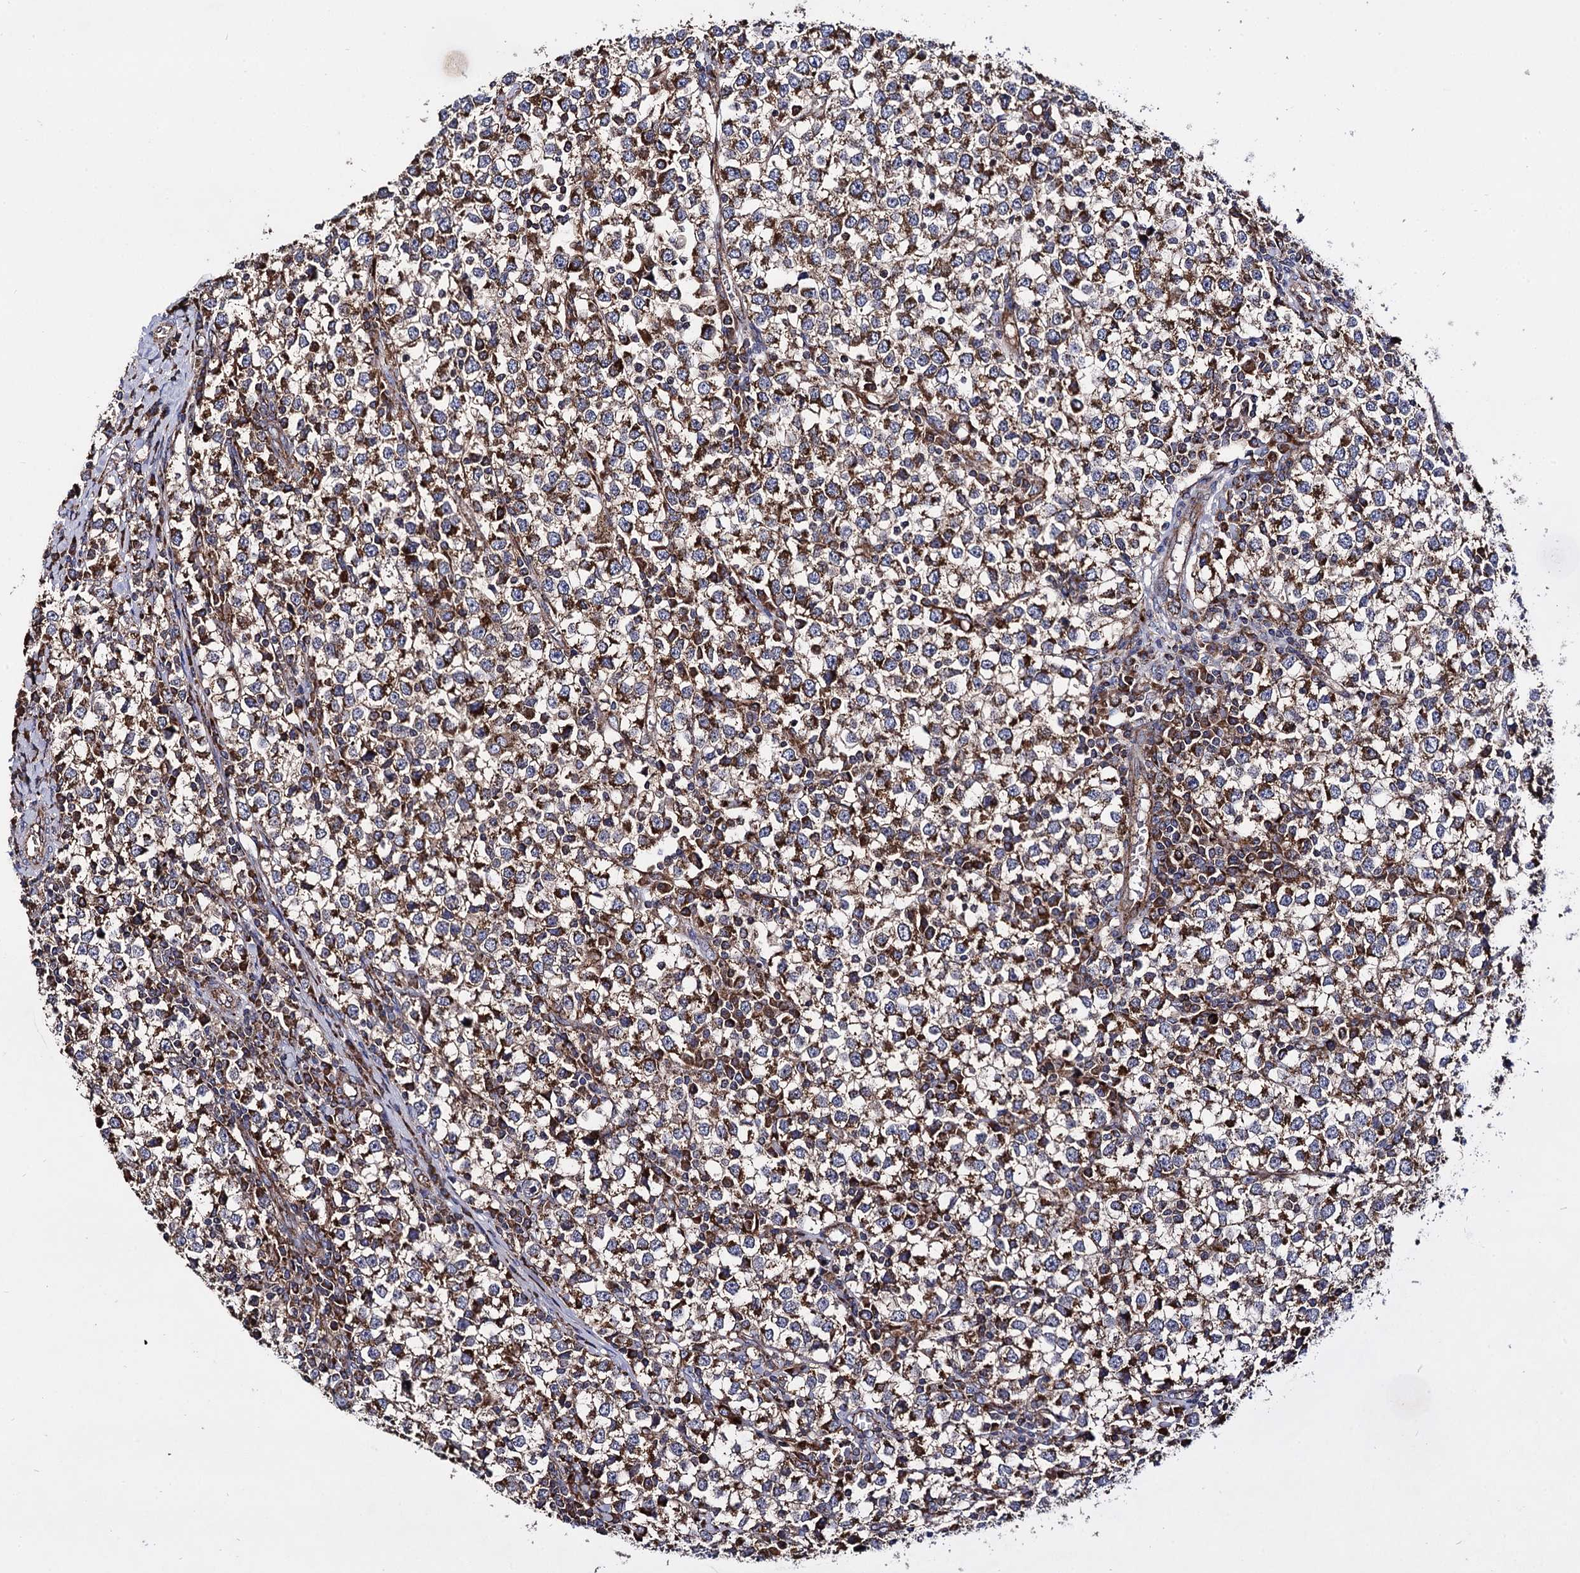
{"staining": {"intensity": "strong", "quantity": ">75%", "location": "cytoplasmic/membranous"}, "tissue": "testis cancer", "cell_type": "Tumor cells", "image_type": "cancer", "snomed": [{"axis": "morphology", "description": "Seminoma, NOS"}, {"axis": "topography", "description": "Testis"}], "caption": "High-power microscopy captured an IHC histopathology image of seminoma (testis), revealing strong cytoplasmic/membranous staining in approximately >75% of tumor cells. The staining was performed using DAB (3,3'-diaminobenzidine) to visualize the protein expression in brown, while the nuclei were stained in blue with hematoxylin (Magnification: 20x).", "gene": "IQCH", "patient": {"sex": "male", "age": 65}}